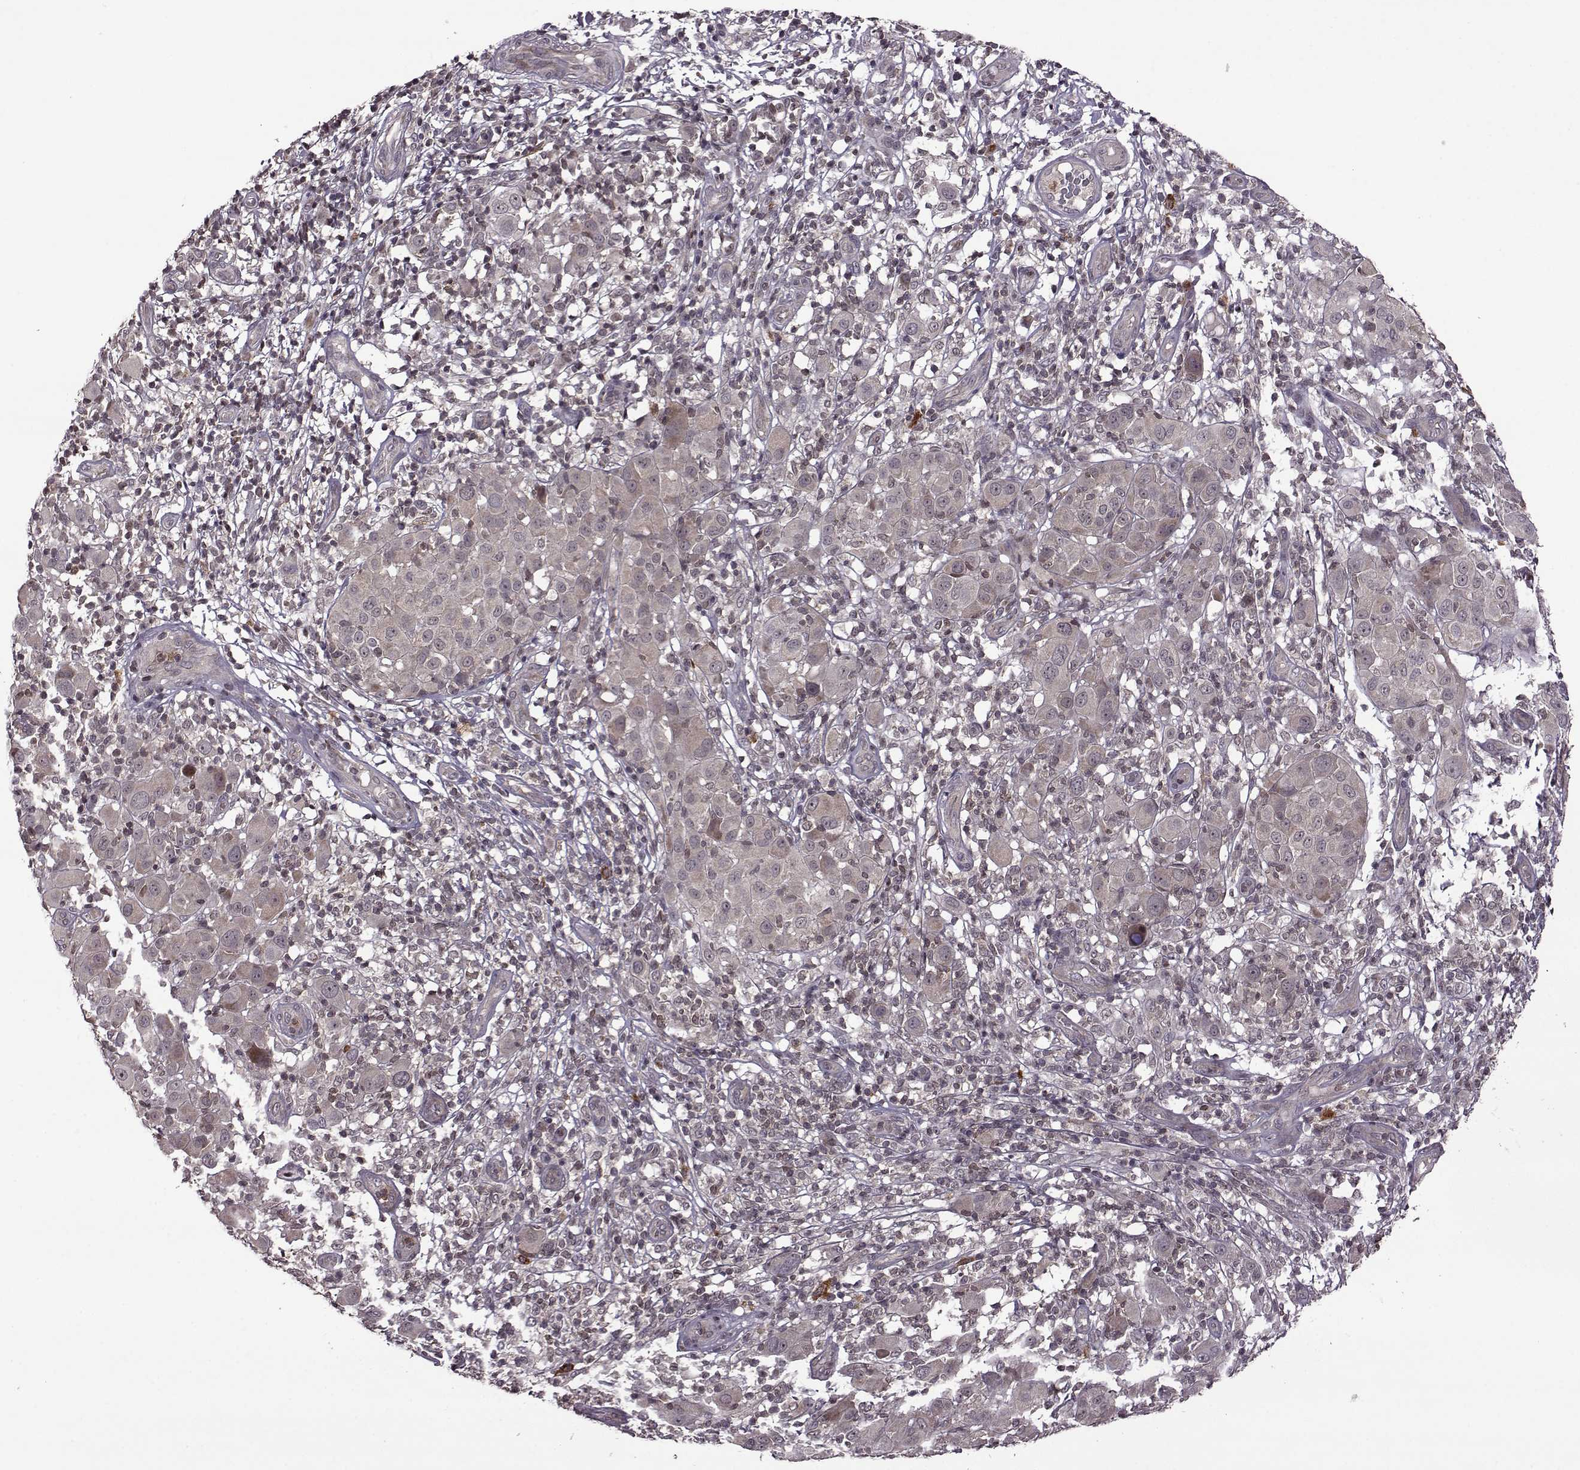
{"staining": {"intensity": "weak", "quantity": "<25%", "location": "cytoplasmic/membranous"}, "tissue": "melanoma", "cell_type": "Tumor cells", "image_type": "cancer", "snomed": [{"axis": "morphology", "description": "Malignant melanoma, NOS"}, {"axis": "topography", "description": "Skin"}], "caption": "Tumor cells are negative for protein expression in human malignant melanoma.", "gene": "TRMU", "patient": {"sex": "female", "age": 87}}